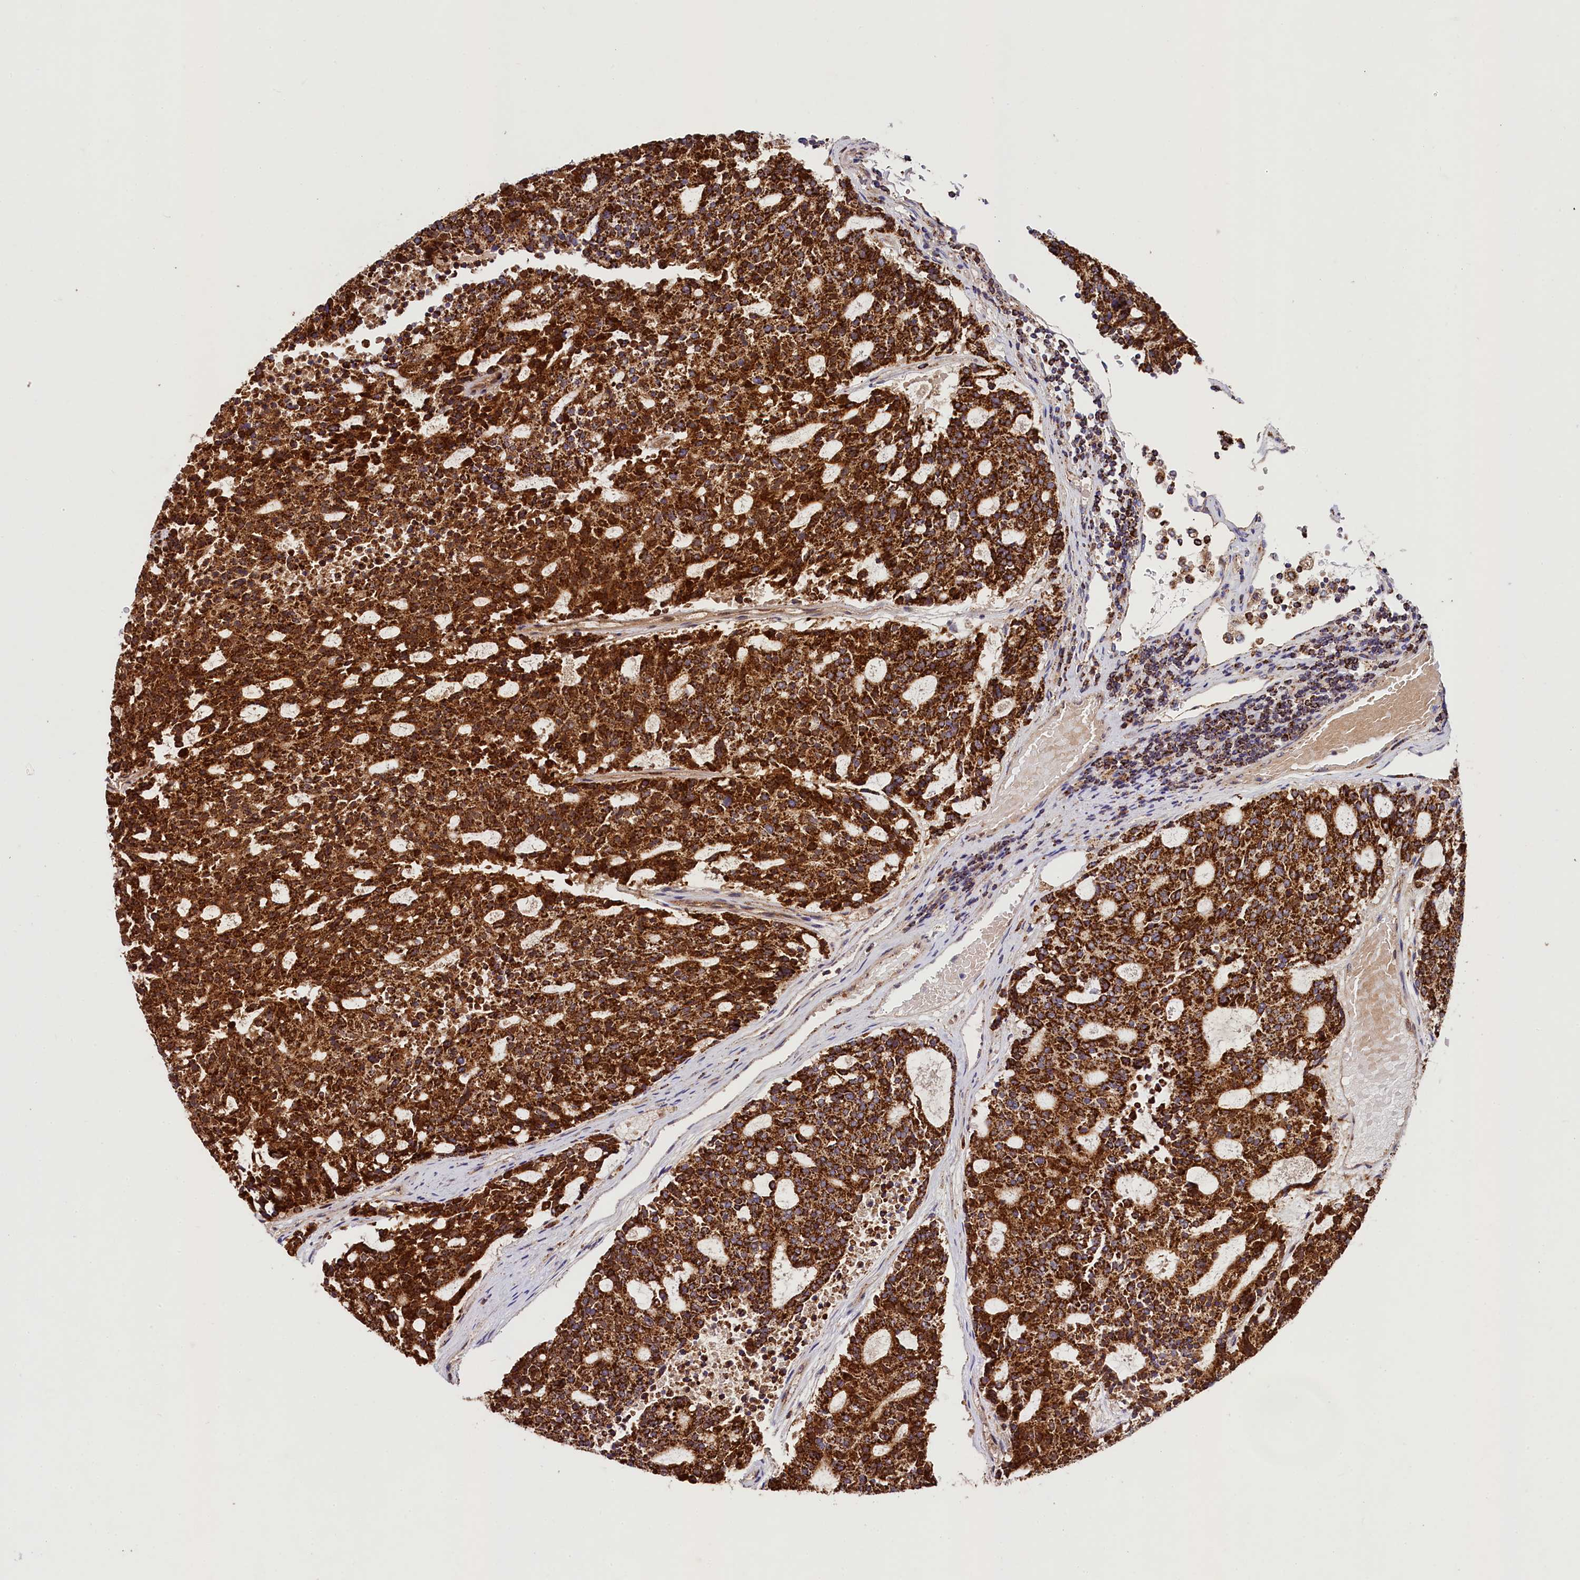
{"staining": {"intensity": "strong", "quantity": ">75%", "location": "cytoplasmic/membranous"}, "tissue": "carcinoid", "cell_type": "Tumor cells", "image_type": "cancer", "snomed": [{"axis": "morphology", "description": "Carcinoid, malignant, NOS"}, {"axis": "topography", "description": "Pancreas"}], "caption": "A brown stain shows strong cytoplasmic/membranous staining of a protein in malignant carcinoid tumor cells.", "gene": "CLYBL", "patient": {"sex": "female", "age": 54}}